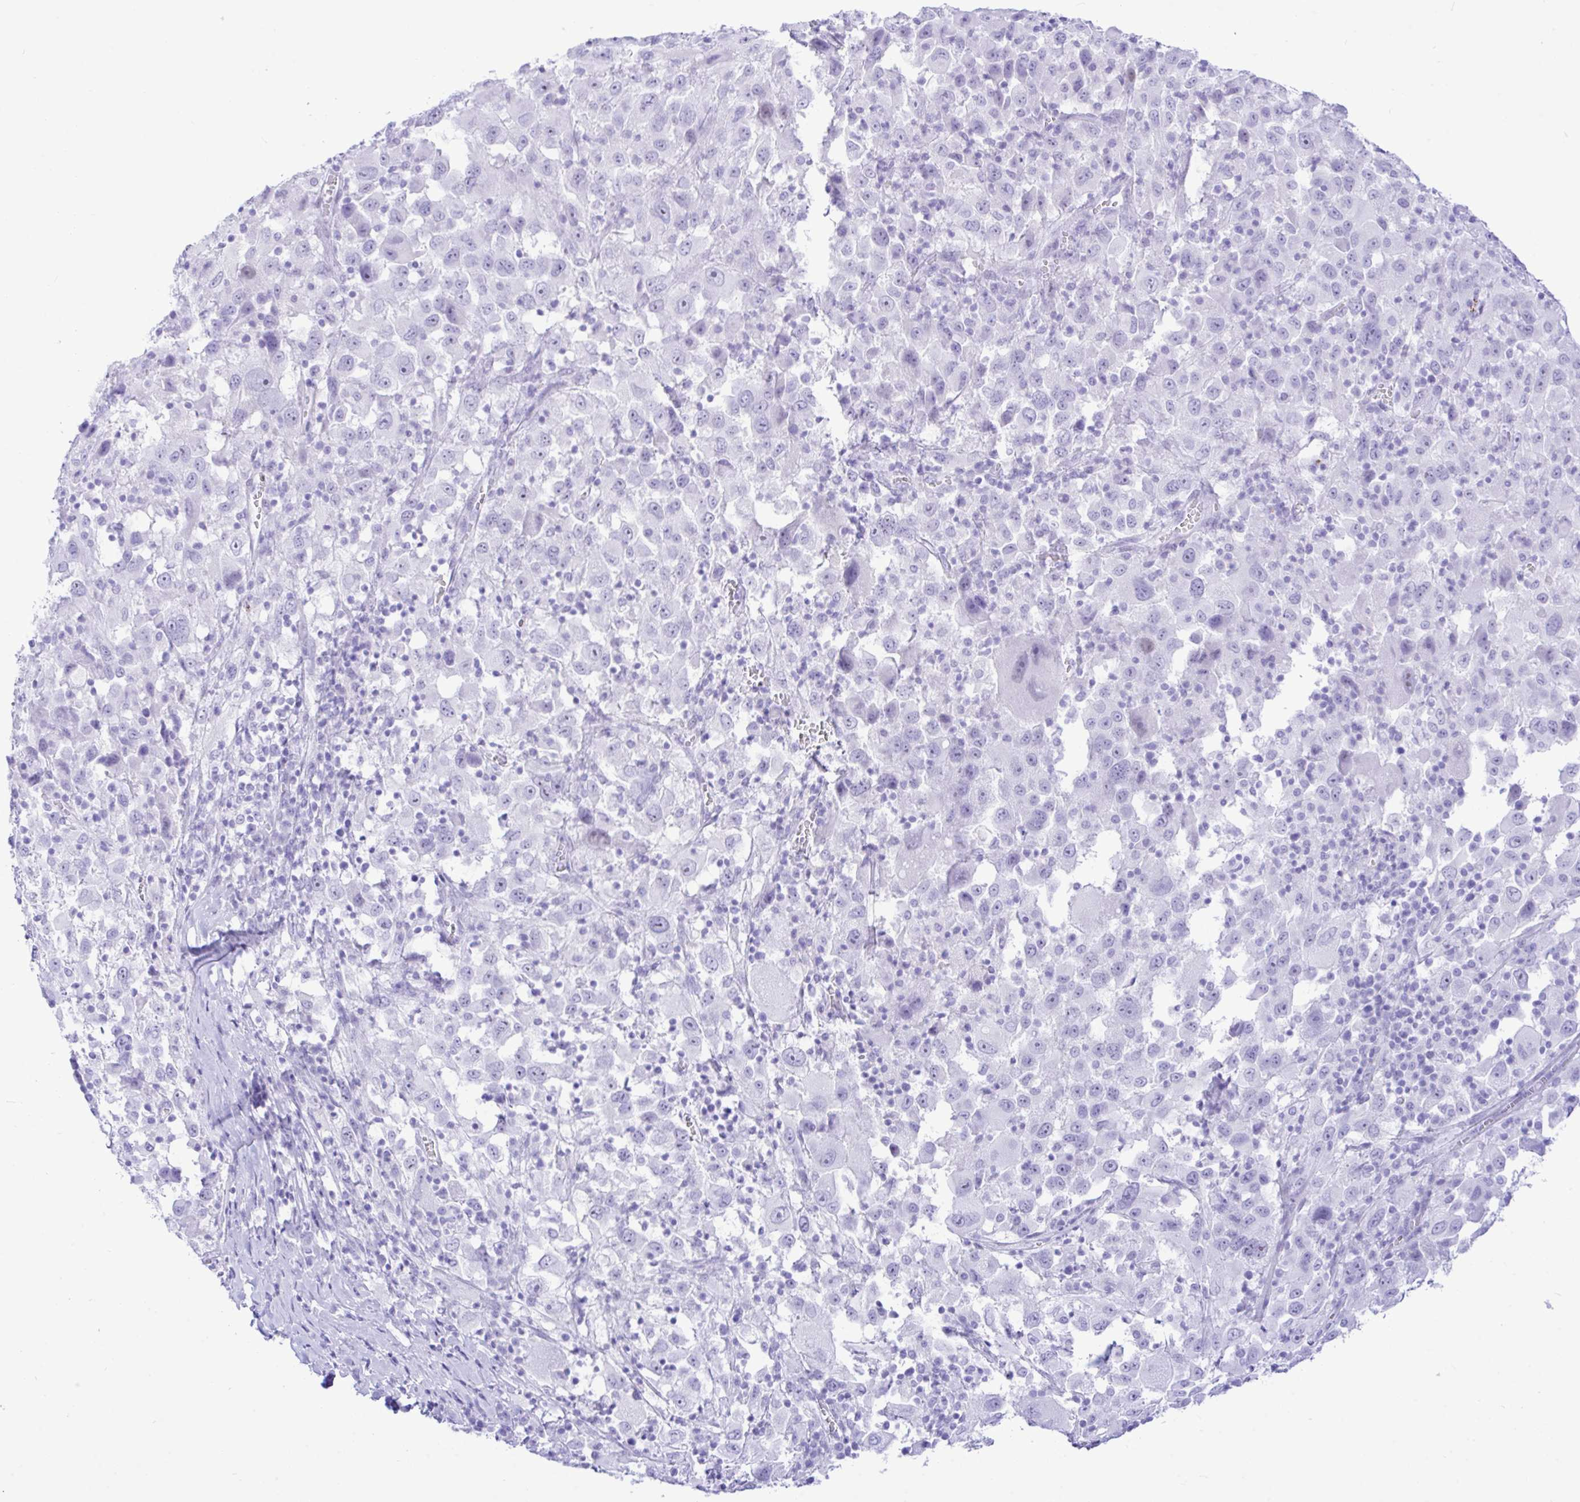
{"staining": {"intensity": "negative", "quantity": "none", "location": "none"}, "tissue": "melanoma", "cell_type": "Tumor cells", "image_type": "cancer", "snomed": [{"axis": "morphology", "description": "Malignant melanoma, Metastatic site"}, {"axis": "topography", "description": "Soft tissue"}], "caption": "This micrograph is of malignant melanoma (metastatic site) stained with immunohistochemistry (IHC) to label a protein in brown with the nuclei are counter-stained blue. There is no staining in tumor cells.", "gene": "SELENOV", "patient": {"sex": "male", "age": 50}}